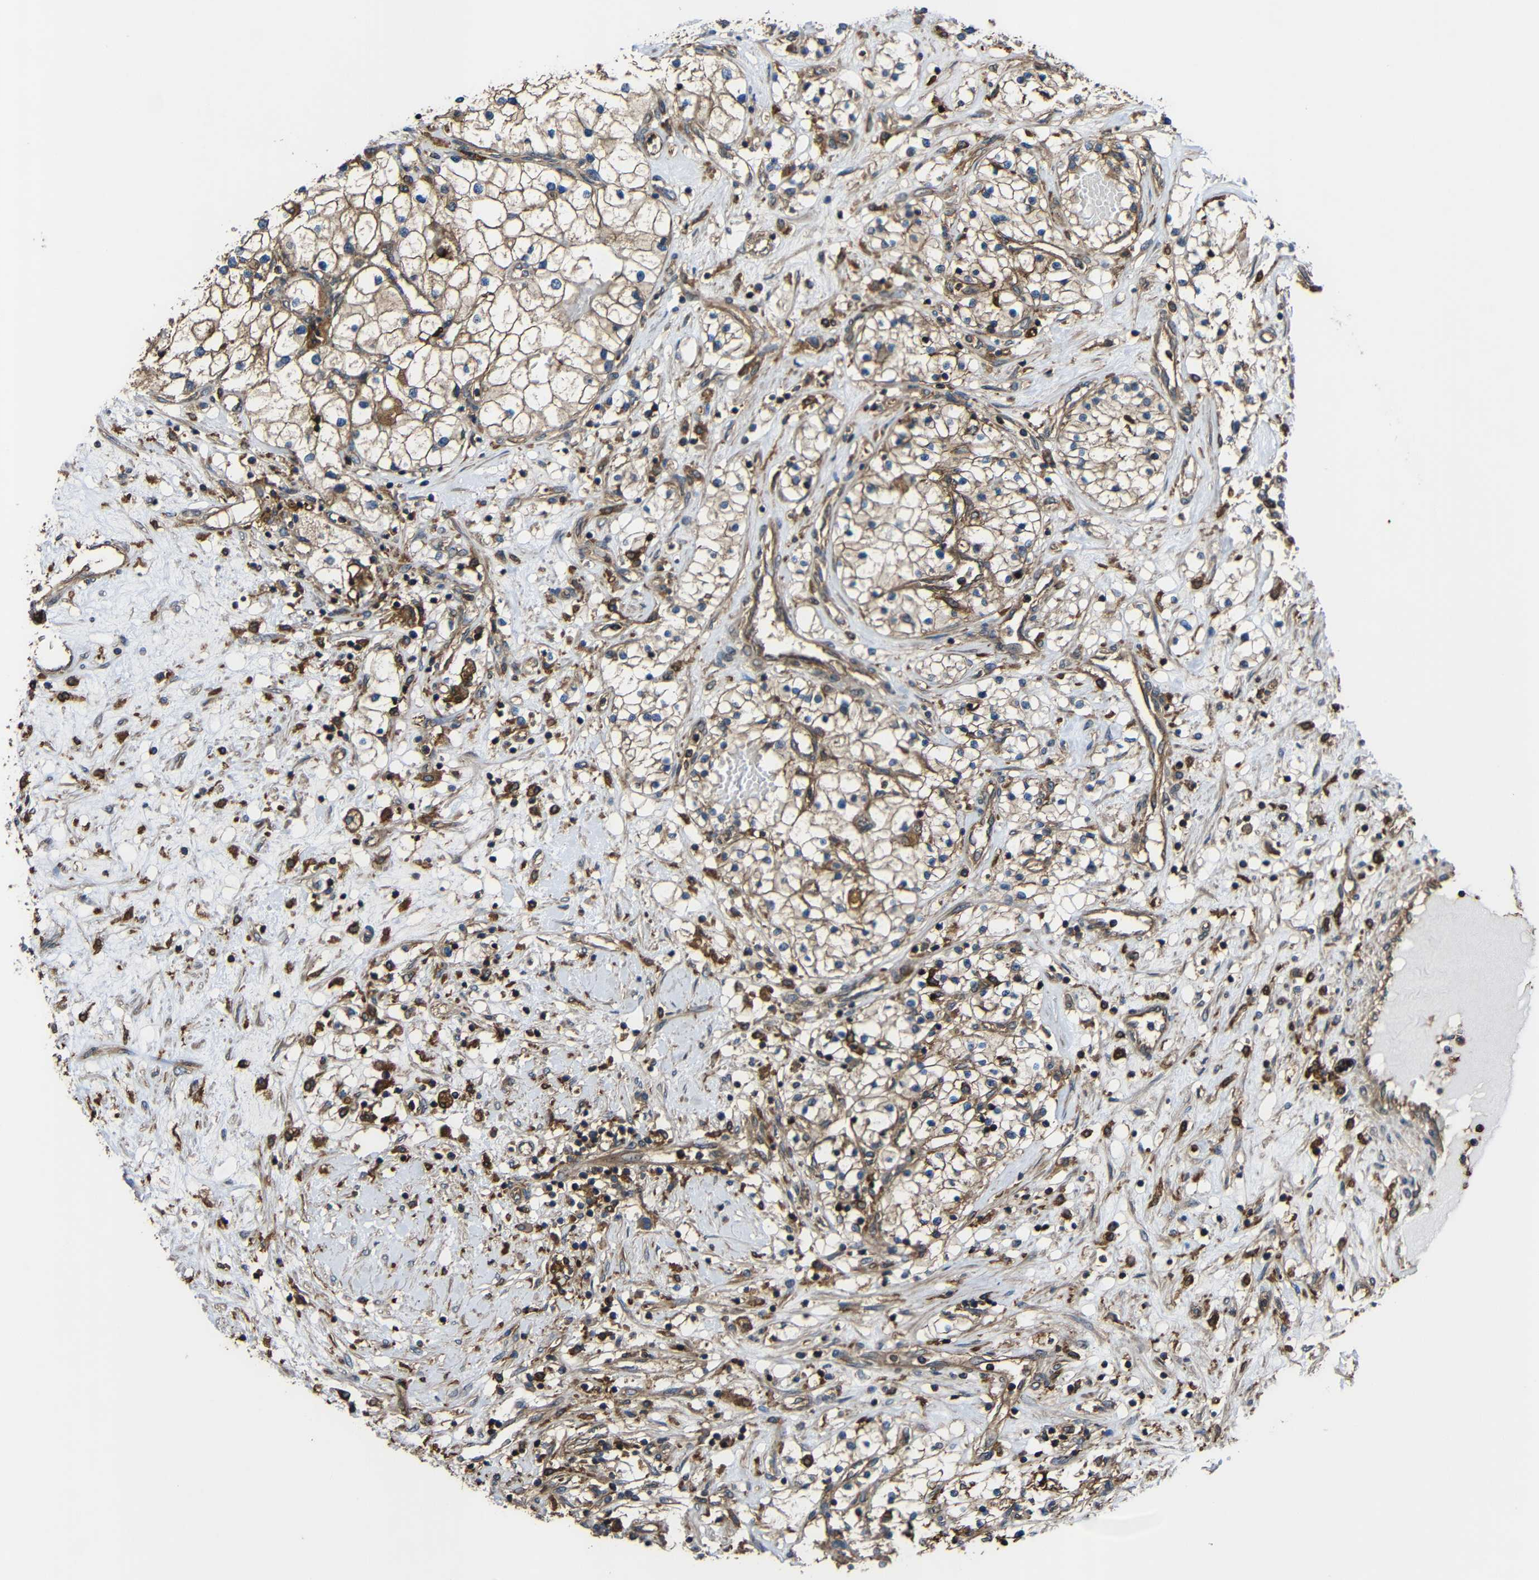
{"staining": {"intensity": "moderate", "quantity": ">75%", "location": "cytoplasmic/membranous"}, "tissue": "renal cancer", "cell_type": "Tumor cells", "image_type": "cancer", "snomed": [{"axis": "morphology", "description": "Adenocarcinoma, NOS"}, {"axis": "topography", "description": "Kidney"}], "caption": "The immunohistochemical stain labels moderate cytoplasmic/membranous expression in tumor cells of adenocarcinoma (renal) tissue. The protein of interest is shown in brown color, while the nuclei are stained blue.", "gene": "TREM2", "patient": {"sex": "male", "age": 68}}